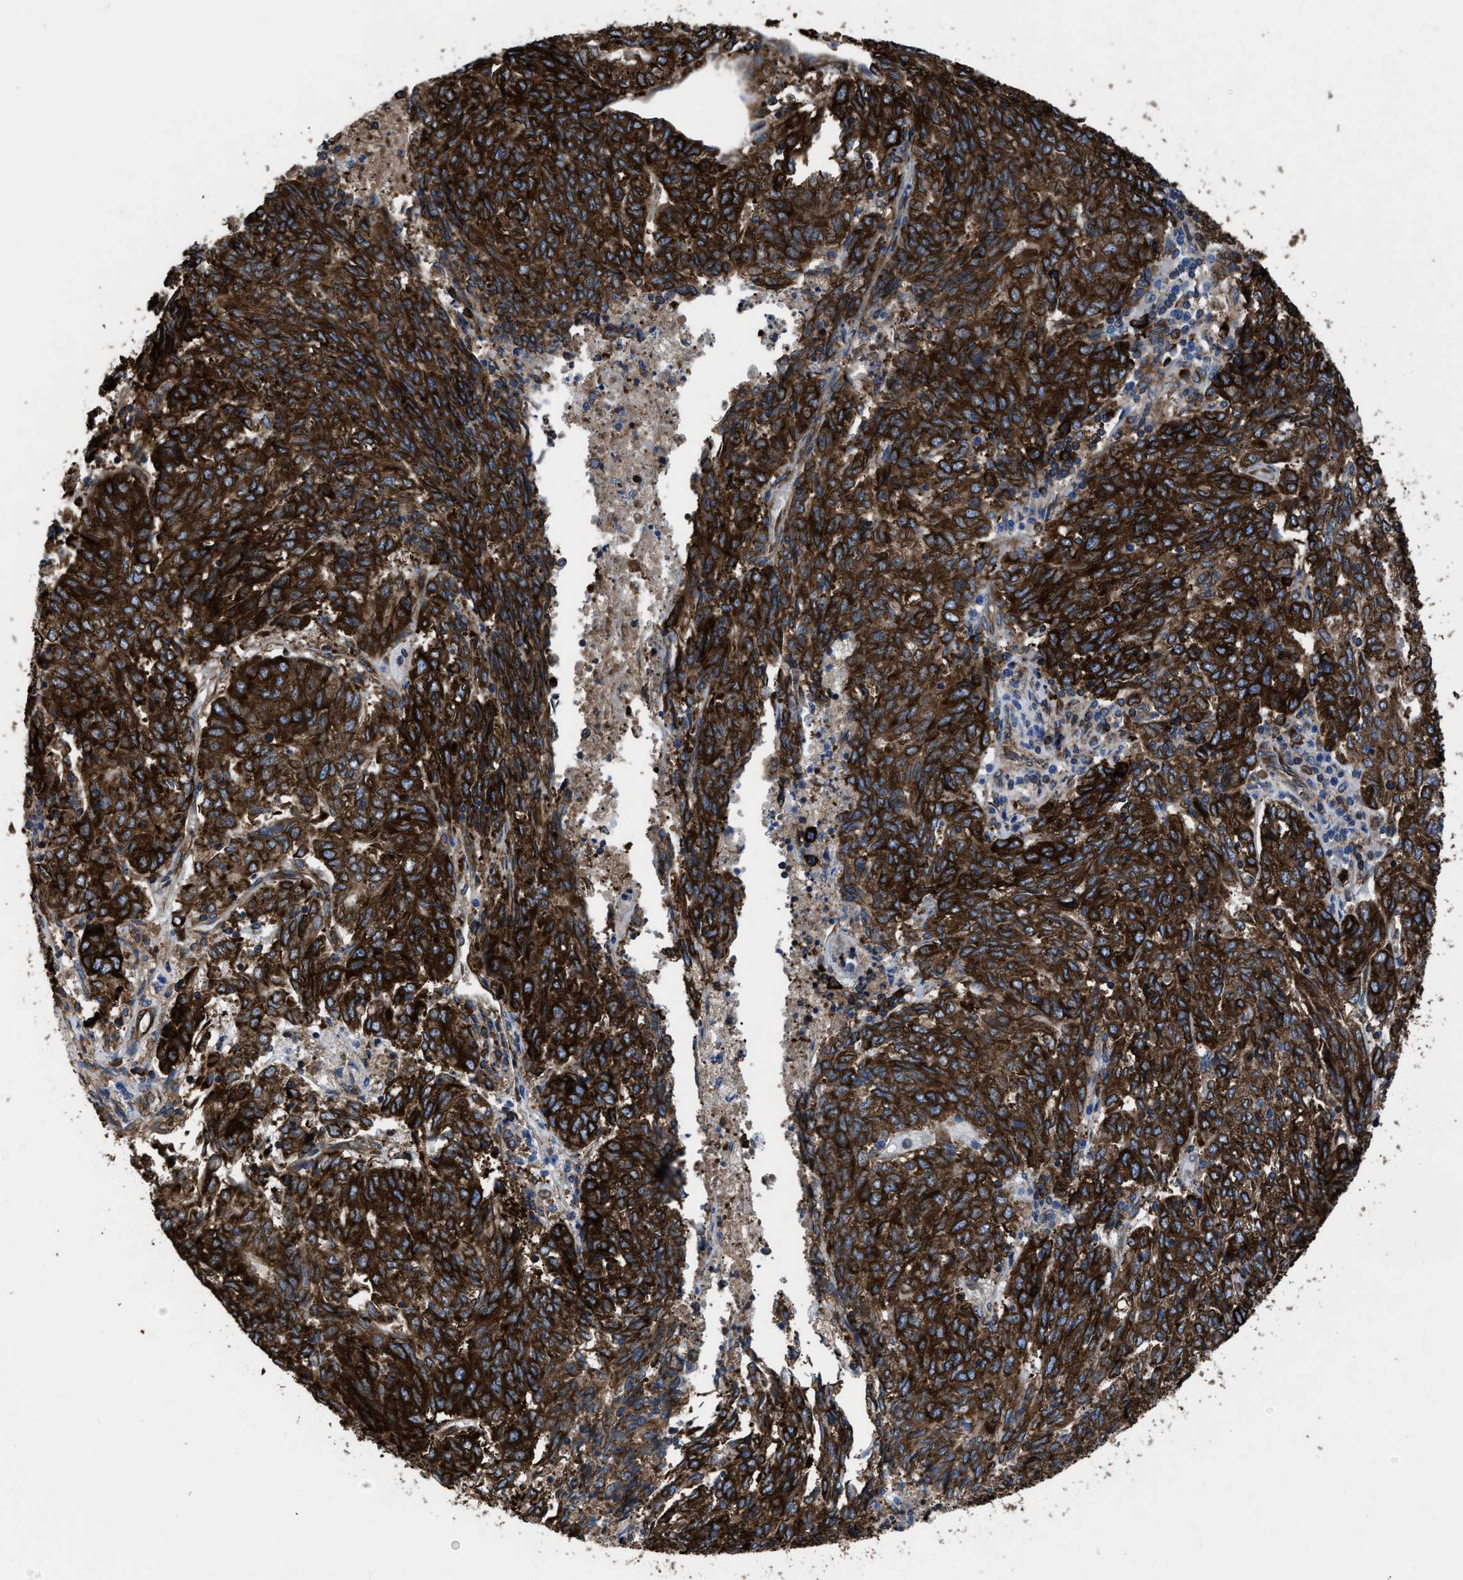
{"staining": {"intensity": "strong", "quantity": ">75%", "location": "cytoplasmic/membranous"}, "tissue": "endometrial cancer", "cell_type": "Tumor cells", "image_type": "cancer", "snomed": [{"axis": "morphology", "description": "Adenocarcinoma, NOS"}, {"axis": "topography", "description": "Endometrium"}], "caption": "DAB (3,3'-diaminobenzidine) immunohistochemical staining of endometrial cancer (adenocarcinoma) exhibits strong cytoplasmic/membranous protein positivity in about >75% of tumor cells.", "gene": "CAPRIN1", "patient": {"sex": "female", "age": 80}}